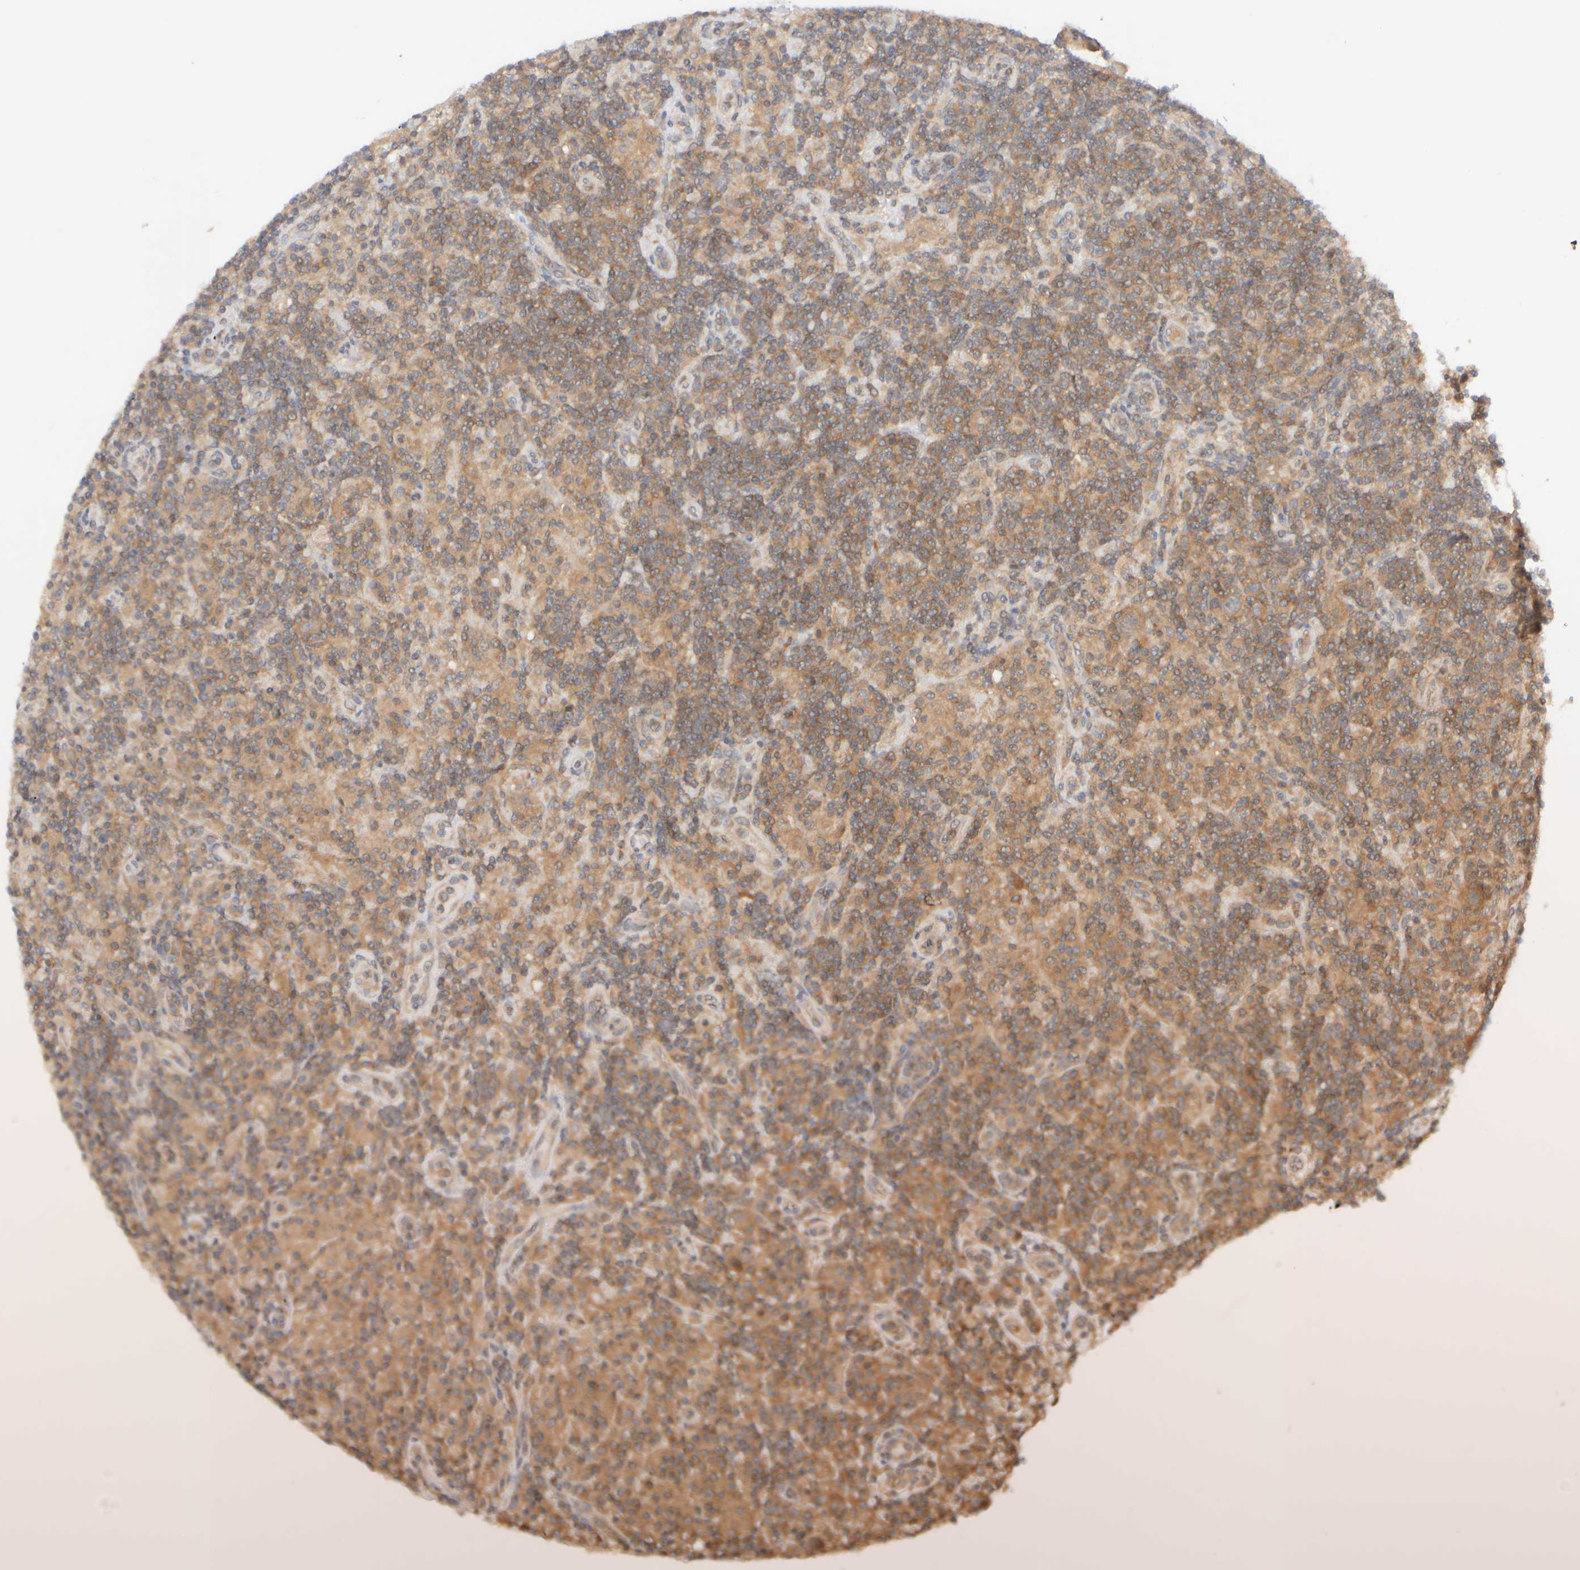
{"staining": {"intensity": "moderate", "quantity": ">75%", "location": "cytoplasmic/membranous"}, "tissue": "lymphoma", "cell_type": "Tumor cells", "image_type": "cancer", "snomed": [{"axis": "morphology", "description": "Hodgkin's disease, NOS"}, {"axis": "topography", "description": "Lymph node"}], "caption": "A micrograph showing moderate cytoplasmic/membranous expression in about >75% of tumor cells in lymphoma, as visualized by brown immunohistochemical staining.", "gene": "RABEP1", "patient": {"sex": "male", "age": 70}}